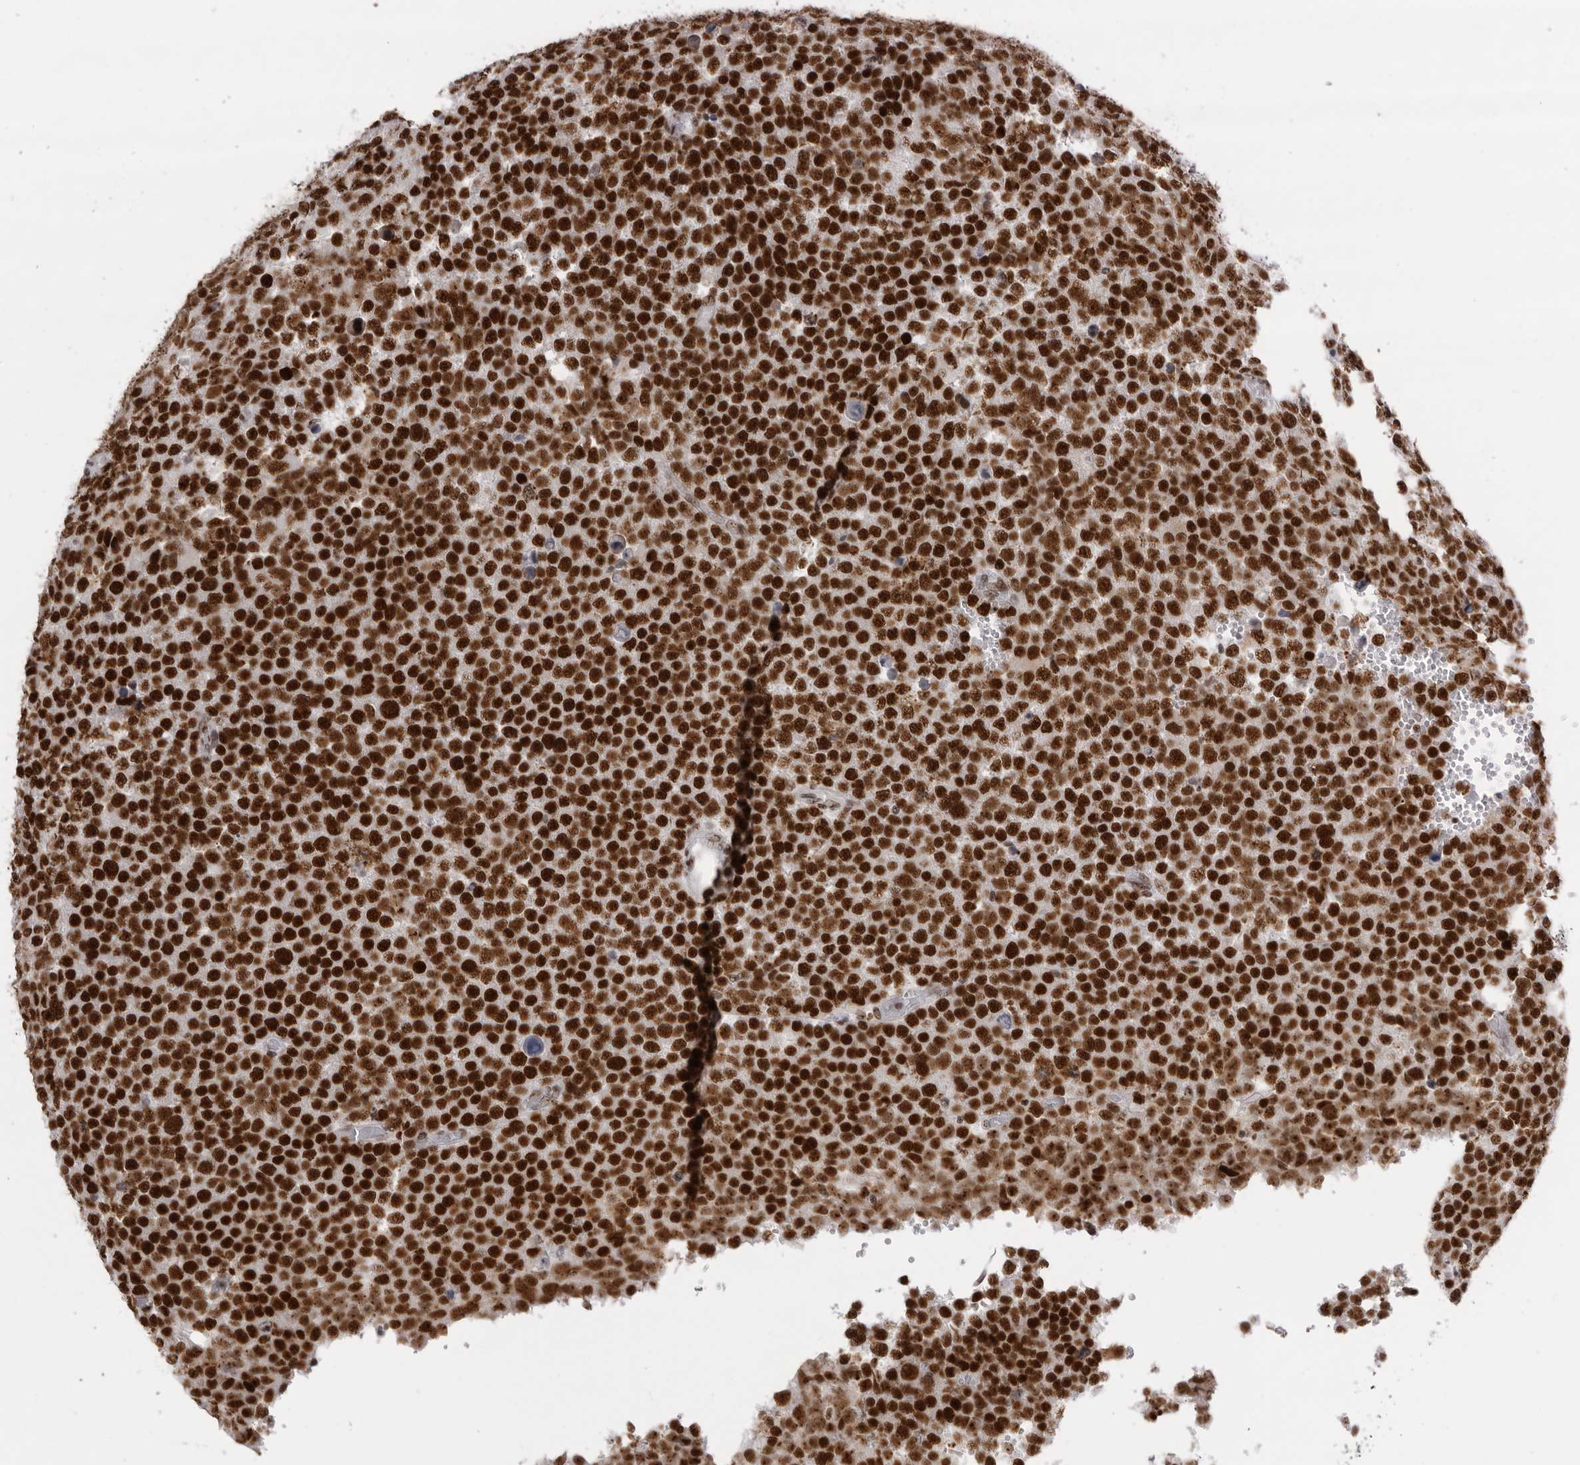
{"staining": {"intensity": "strong", "quantity": ">75%", "location": "nuclear"}, "tissue": "testis cancer", "cell_type": "Tumor cells", "image_type": "cancer", "snomed": [{"axis": "morphology", "description": "Seminoma, NOS"}, {"axis": "topography", "description": "Testis"}], "caption": "Tumor cells demonstrate strong nuclear expression in about >75% of cells in seminoma (testis).", "gene": "DHX9", "patient": {"sex": "male", "age": 71}}